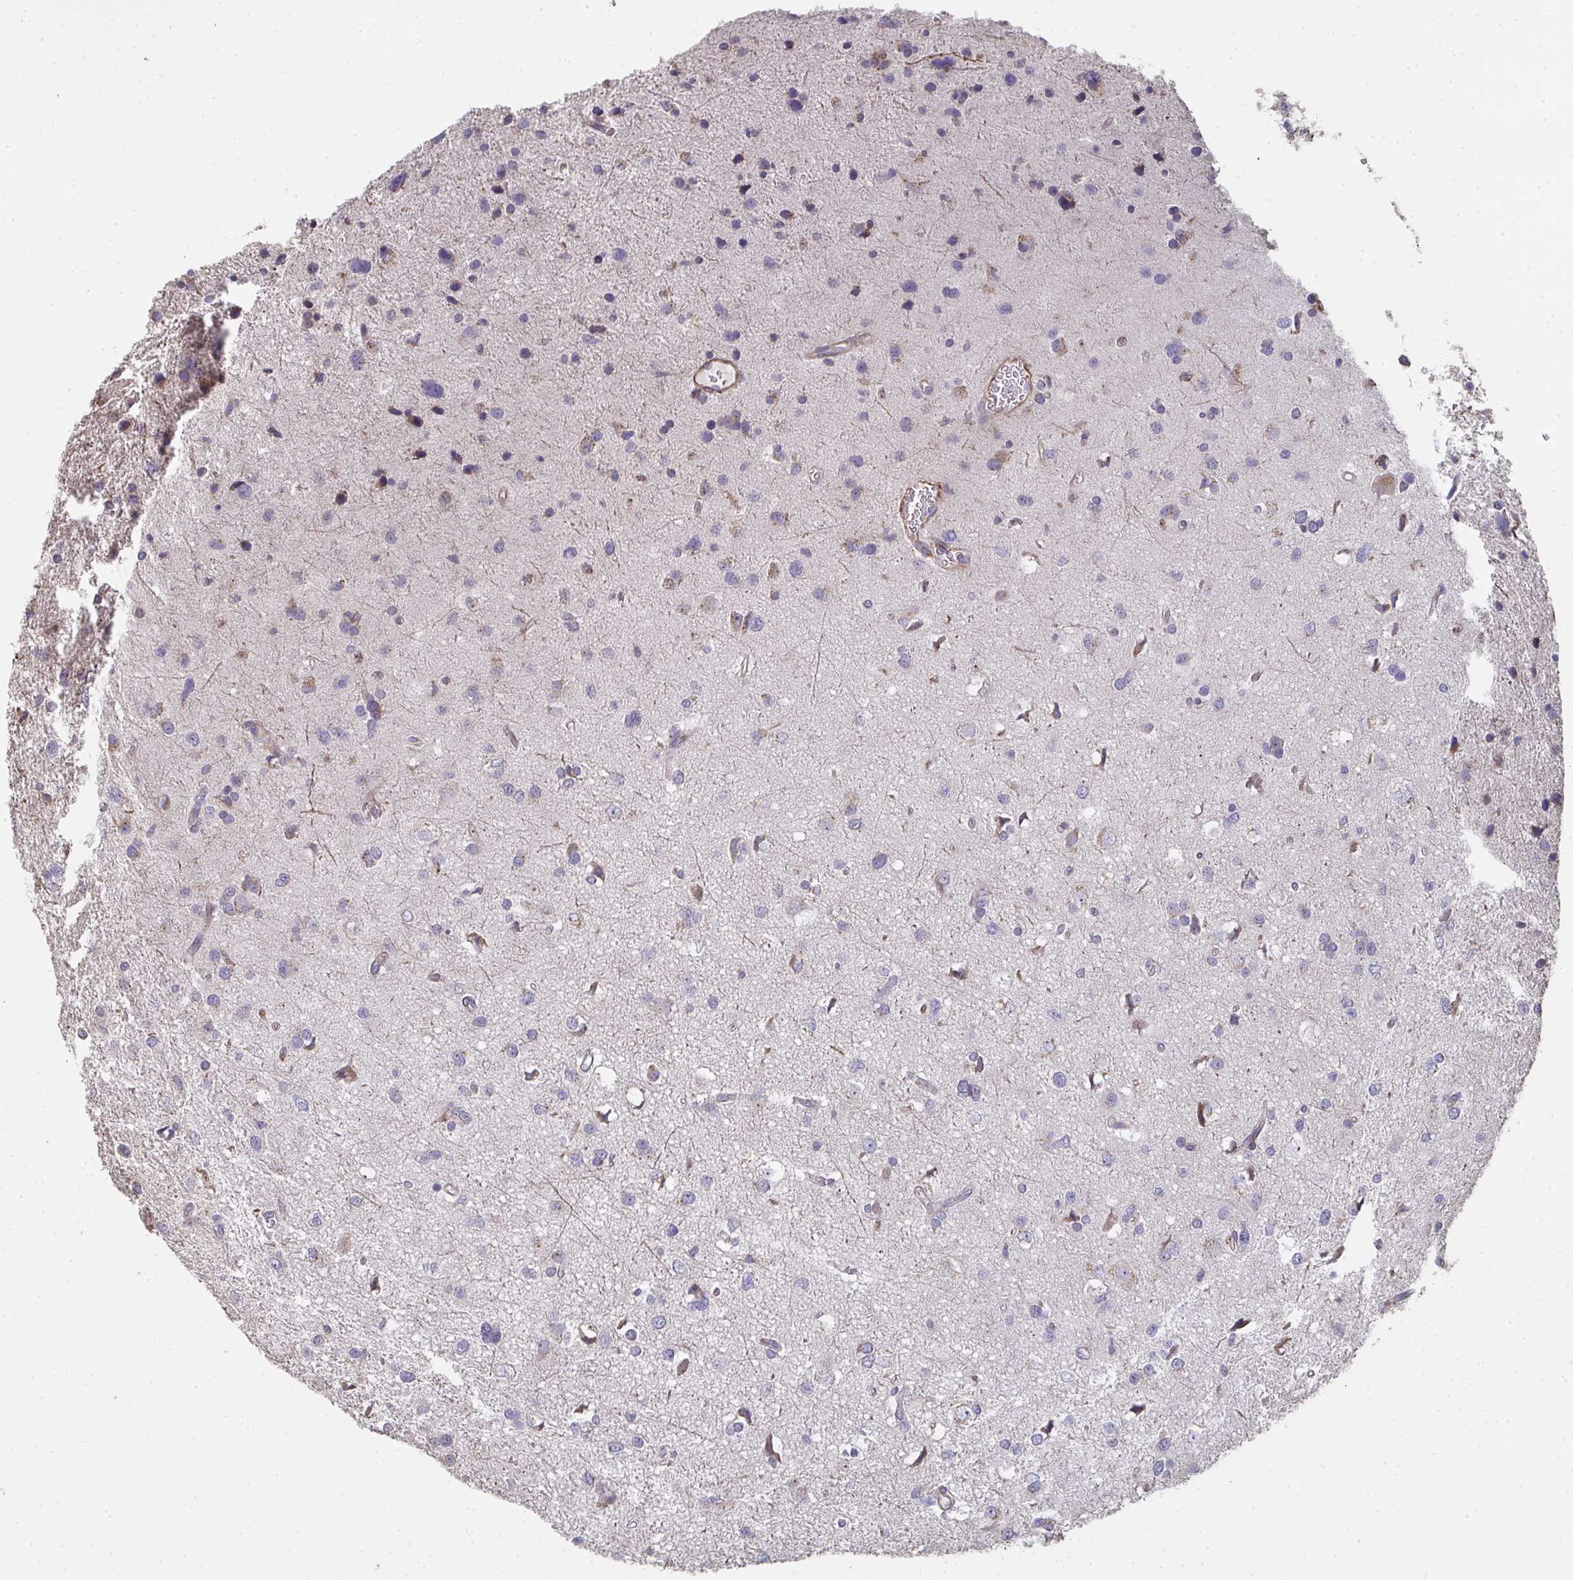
{"staining": {"intensity": "negative", "quantity": "none", "location": "none"}, "tissue": "glioma", "cell_type": "Tumor cells", "image_type": "cancer", "snomed": [{"axis": "morphology", "description": "Glioma, malignant, Low grade"}, {"axis": "topography", "description": "Brain"}], "caption": "Photomicrograph shows no protein positivity in tumor cells of glioma tissue.", "gene": "ZFYVE28", "patient": {"sex": "female", "age": 55}}